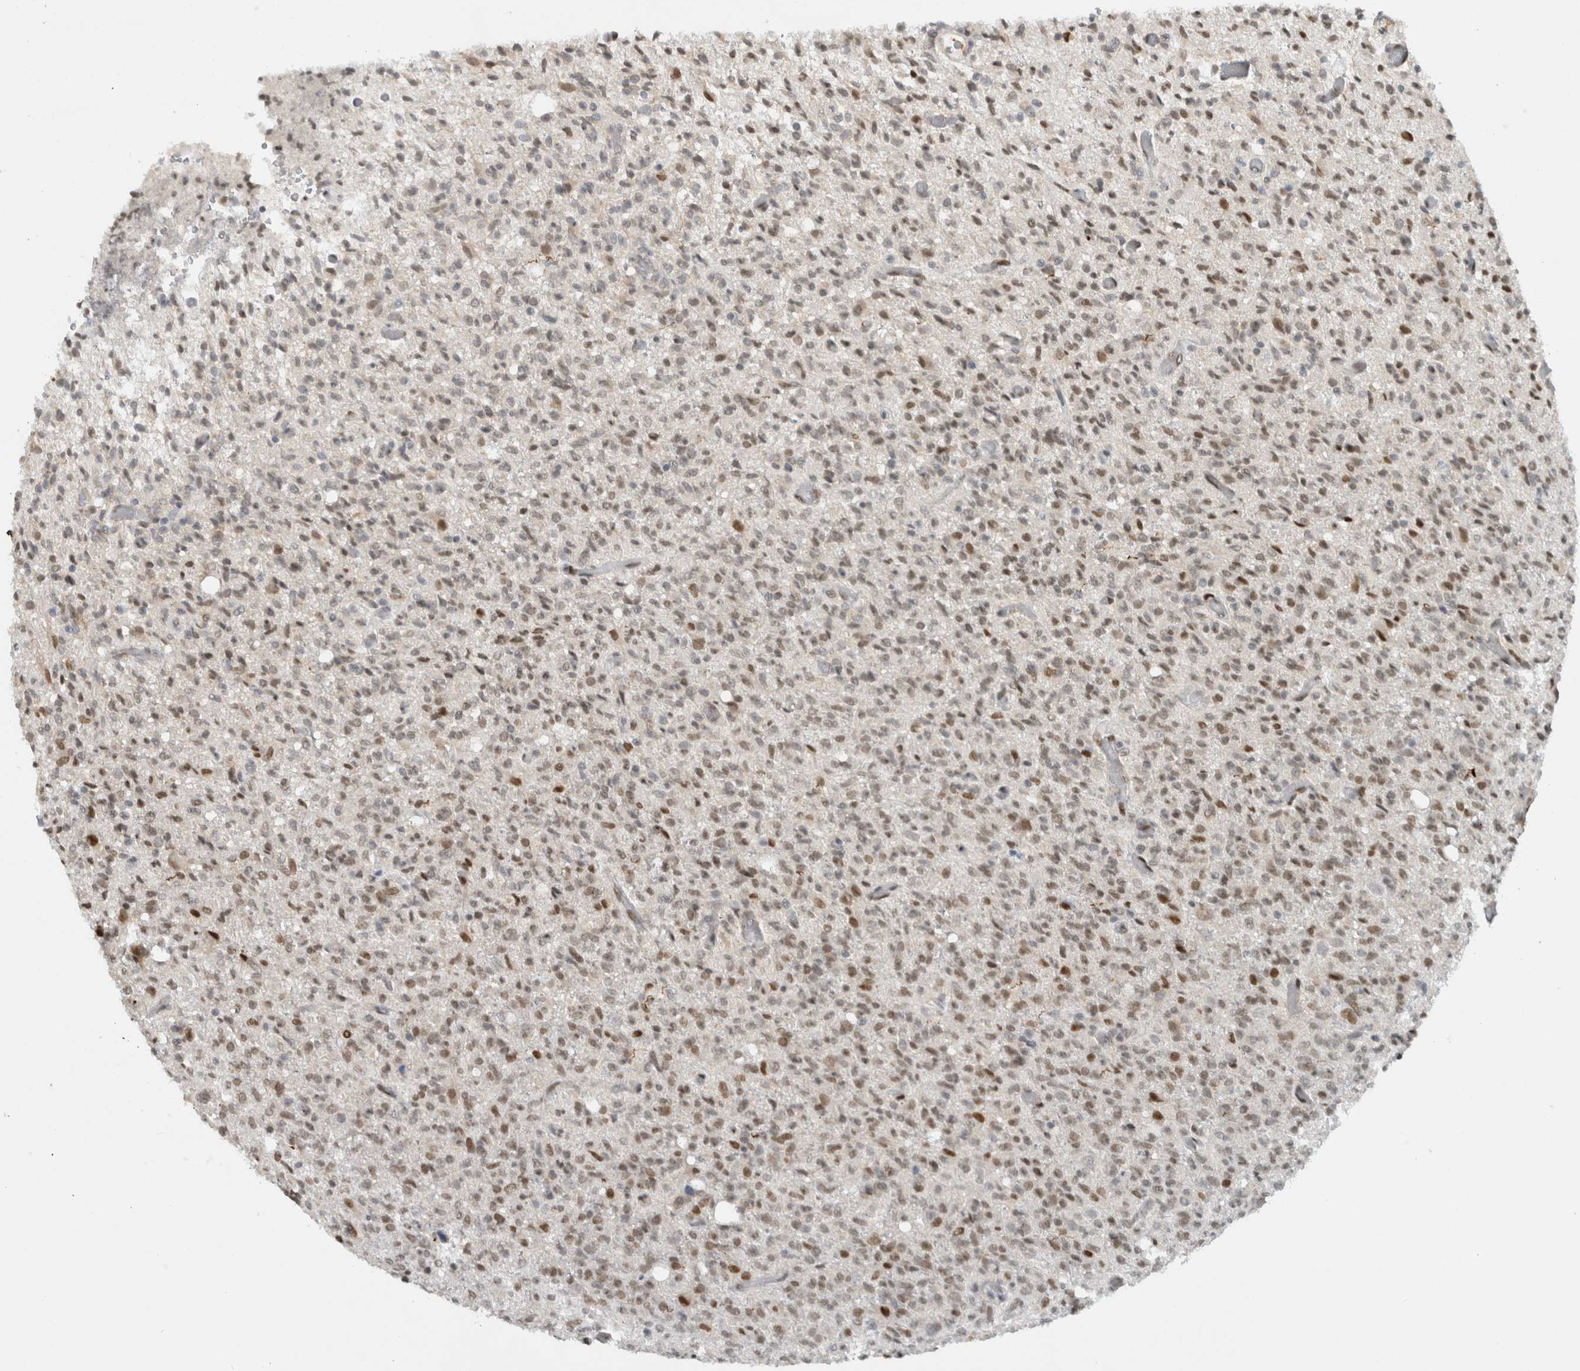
{"staining": {"intensity": "weak", "quantity": ">75%", "location": "nuclear"}, "tissue": "glioma", "cell_type": "Tumor cells", "image_type": "cancer", "snomed": [{"axis": "morphology", "description": "Glioma, malignant, High grade"}, {"axis": "topography", "description": "Brain"}], "caption": "IHC photomicrograph of malignant high-grade glioma stained for a protein (brown), which displays low levels of weak nuclear staining in approximately >75% of tumor cells.", "gene": "HNRNPR", "patient": {"sex": "female", "age": 57}}